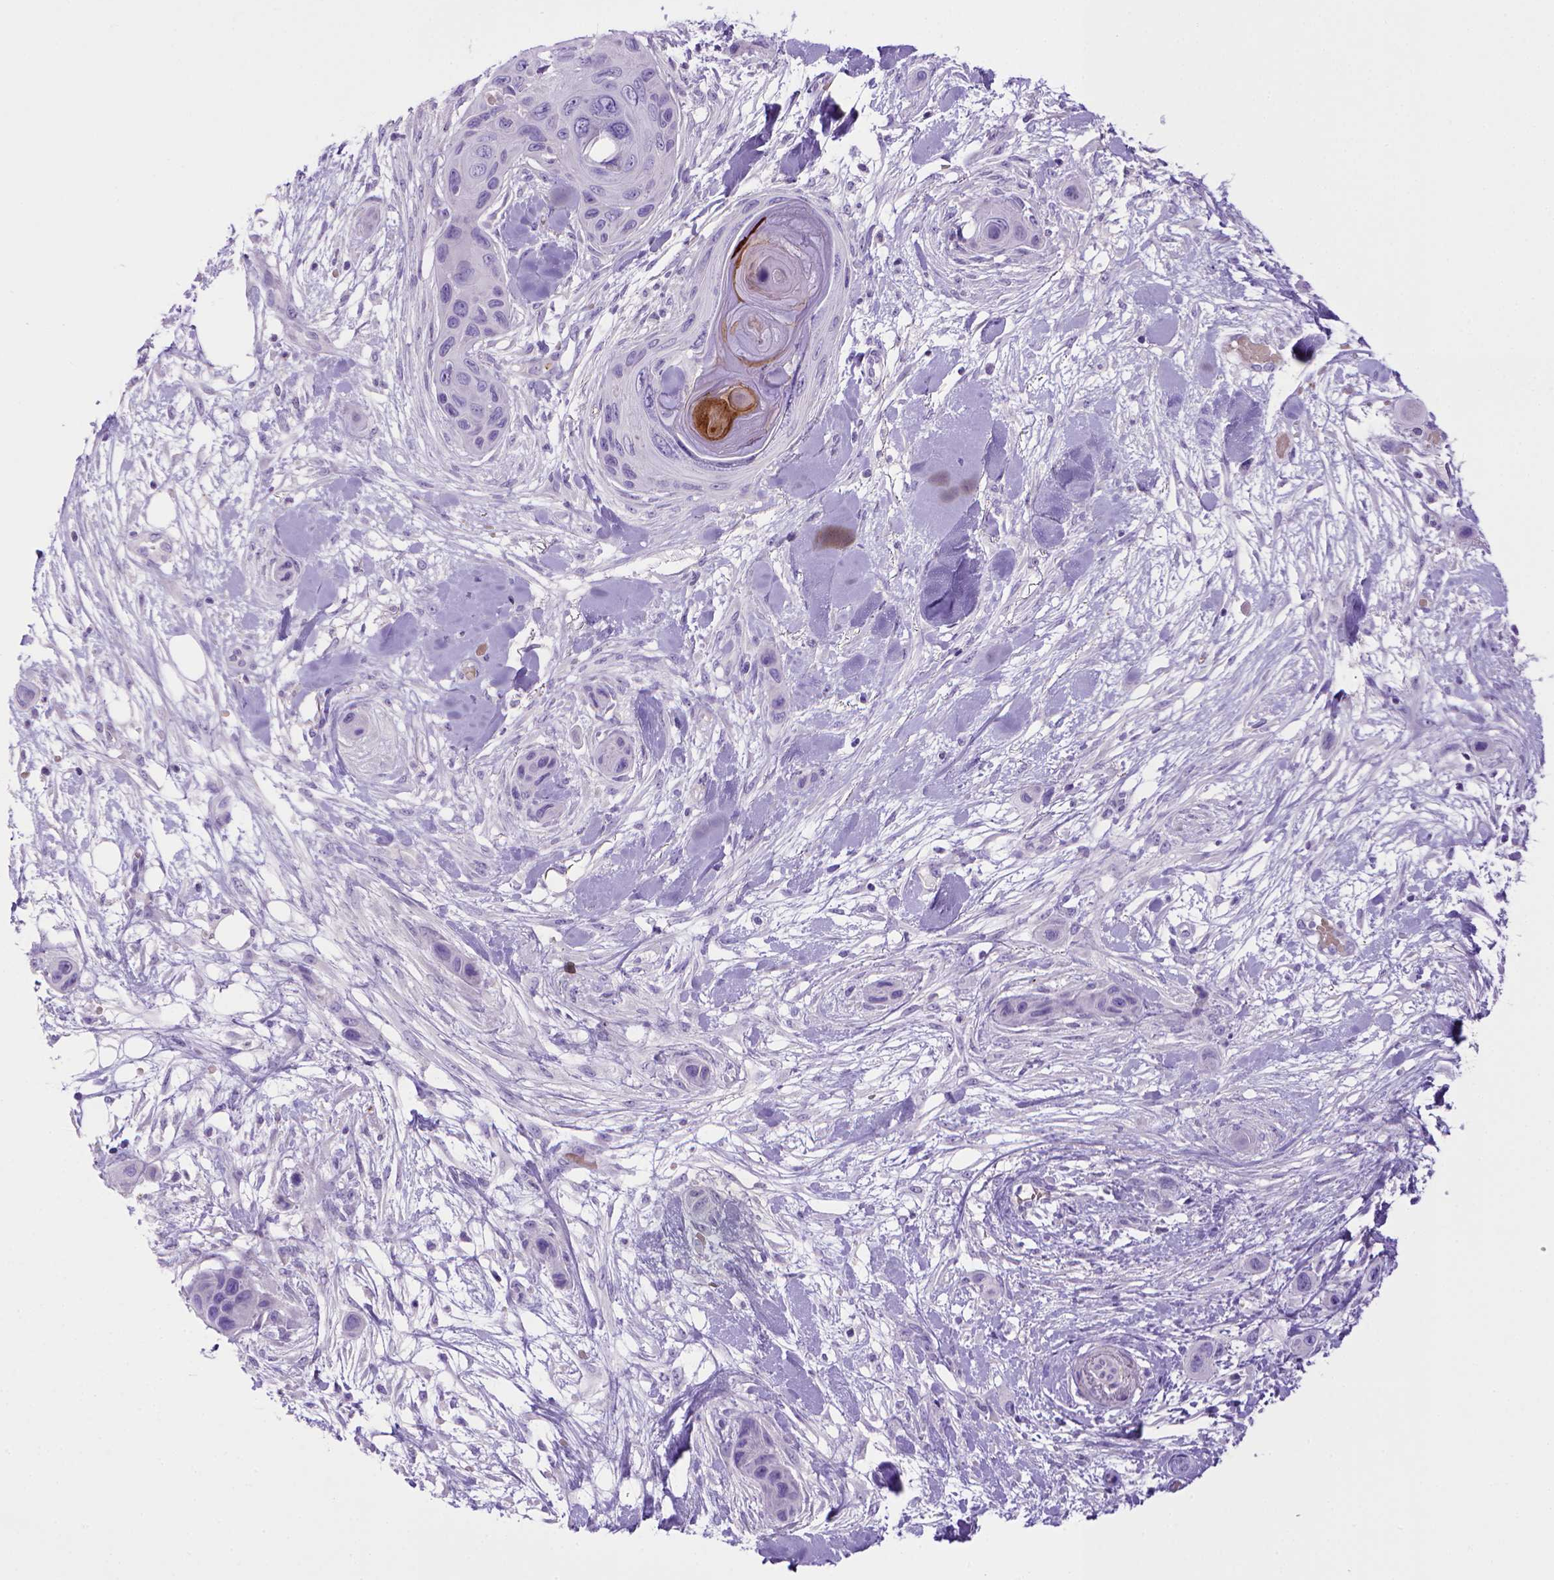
{"staining": {"intensity": "negative", "quantity": "none", "location": "none"}, "tissue": "skin cancer", "cell_type": "Tumor cells", "image_type": "cancer", "snomed": [{"axis": "morphology", "description": "Squamous cell carcinoma, NOS"}, {"axis": "topography", "description": "Skin"}], "caption": "Skin cancer was stained to show a protein in brown. There is no significant expression in tumor cells.", "gene": "BAAT", "patient": {"sex": "male", "age": 82}}